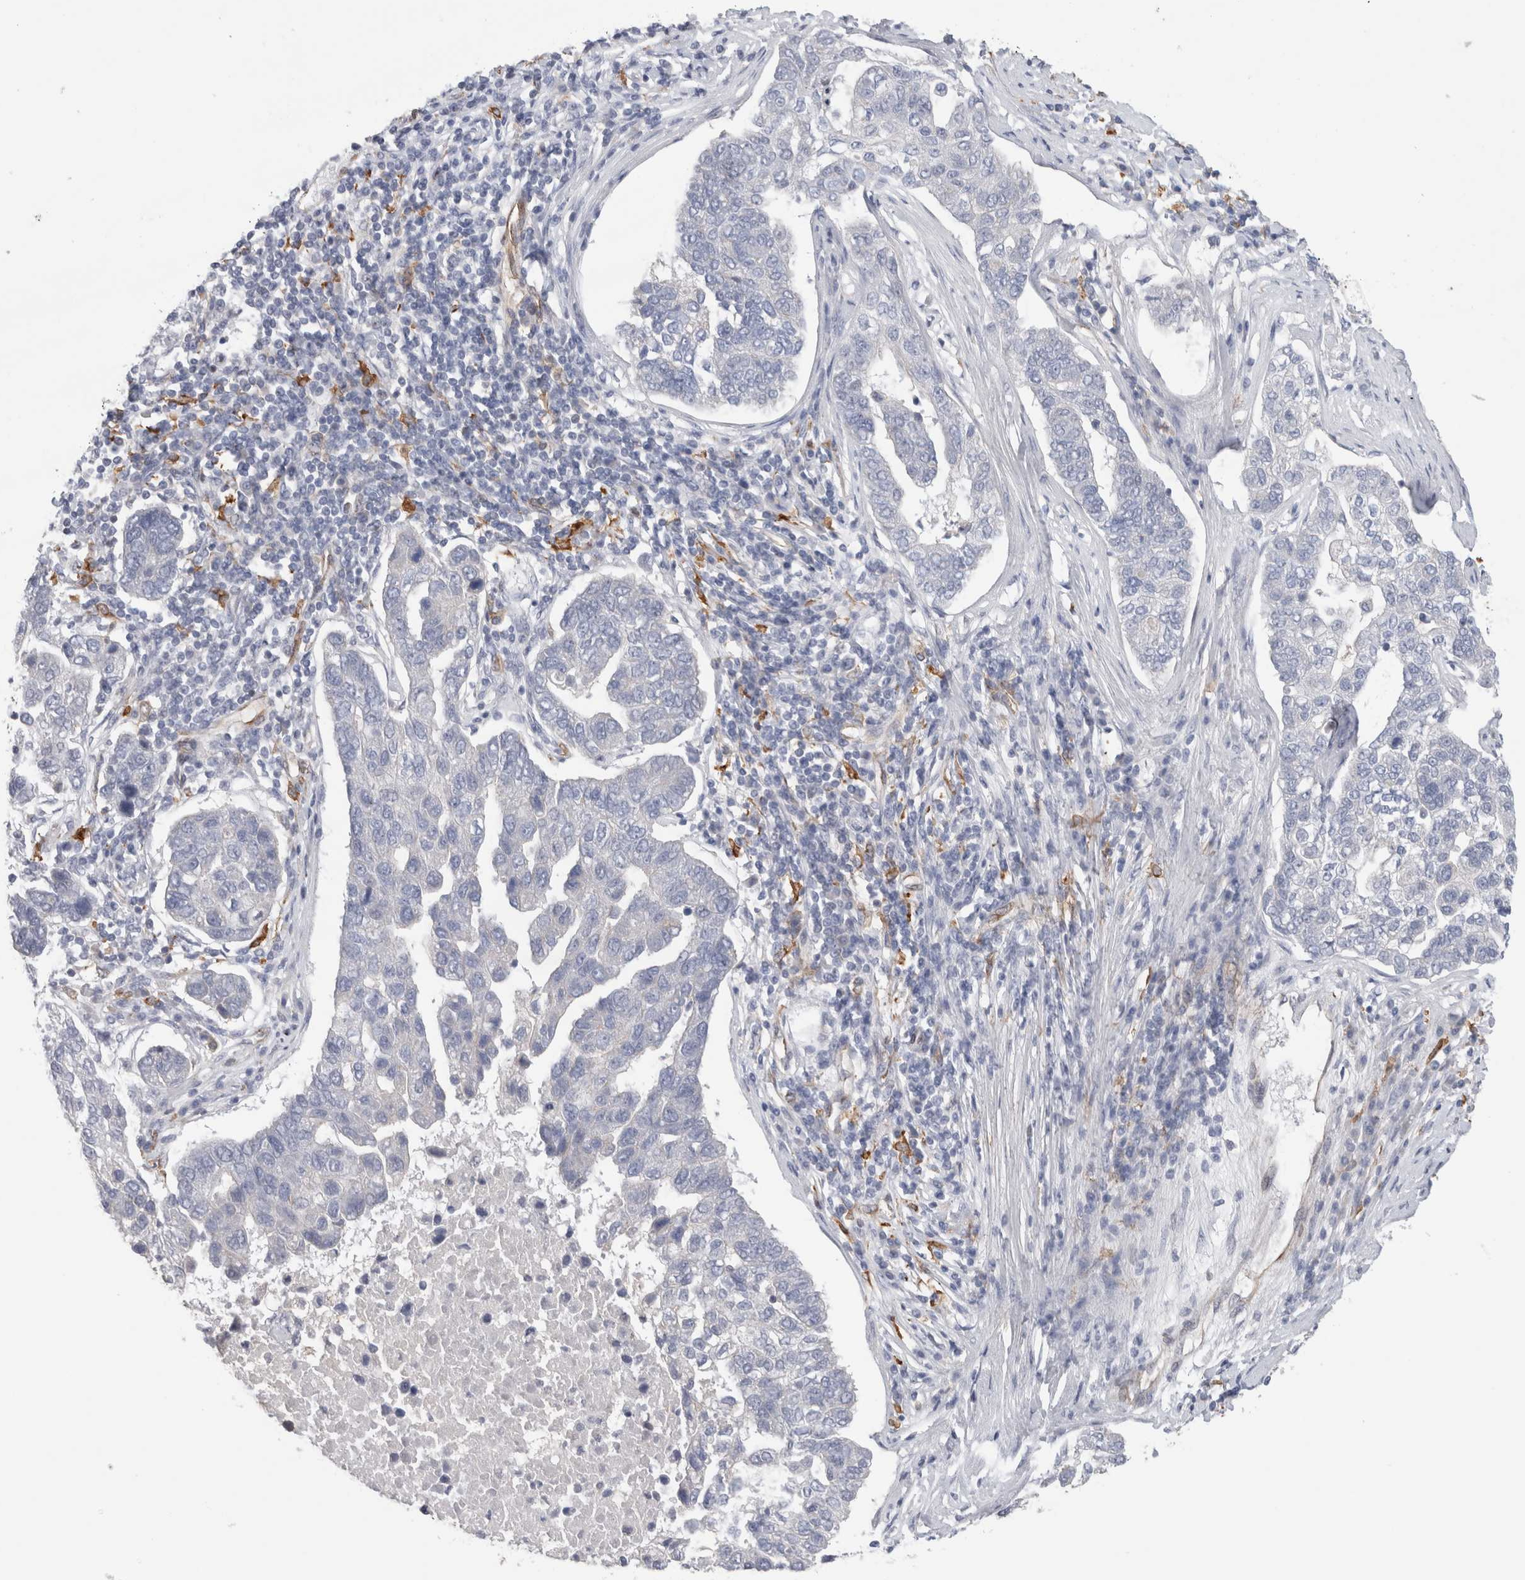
{"staining": {"intensity": "moderate", "quantity": "<25%", "location": "cytoplasmic/membranous"}, "tissue": "pancreatic cancer", "cell_type": "Tumor cells", "image_type": "cancer", "snomed": [{"axis": "morphology", "description": "Adenocarcinoma, NOS"}, {"axis": "topography", "description": "Pancreas"}], "caption": "Protein expression analysis of pancreatic cancer shows moderate cytoplasmic/membranous expression in about <25% of tumor cells.", "gene": "SYTL5", "patient": {"sex": "female", "age": 61}}